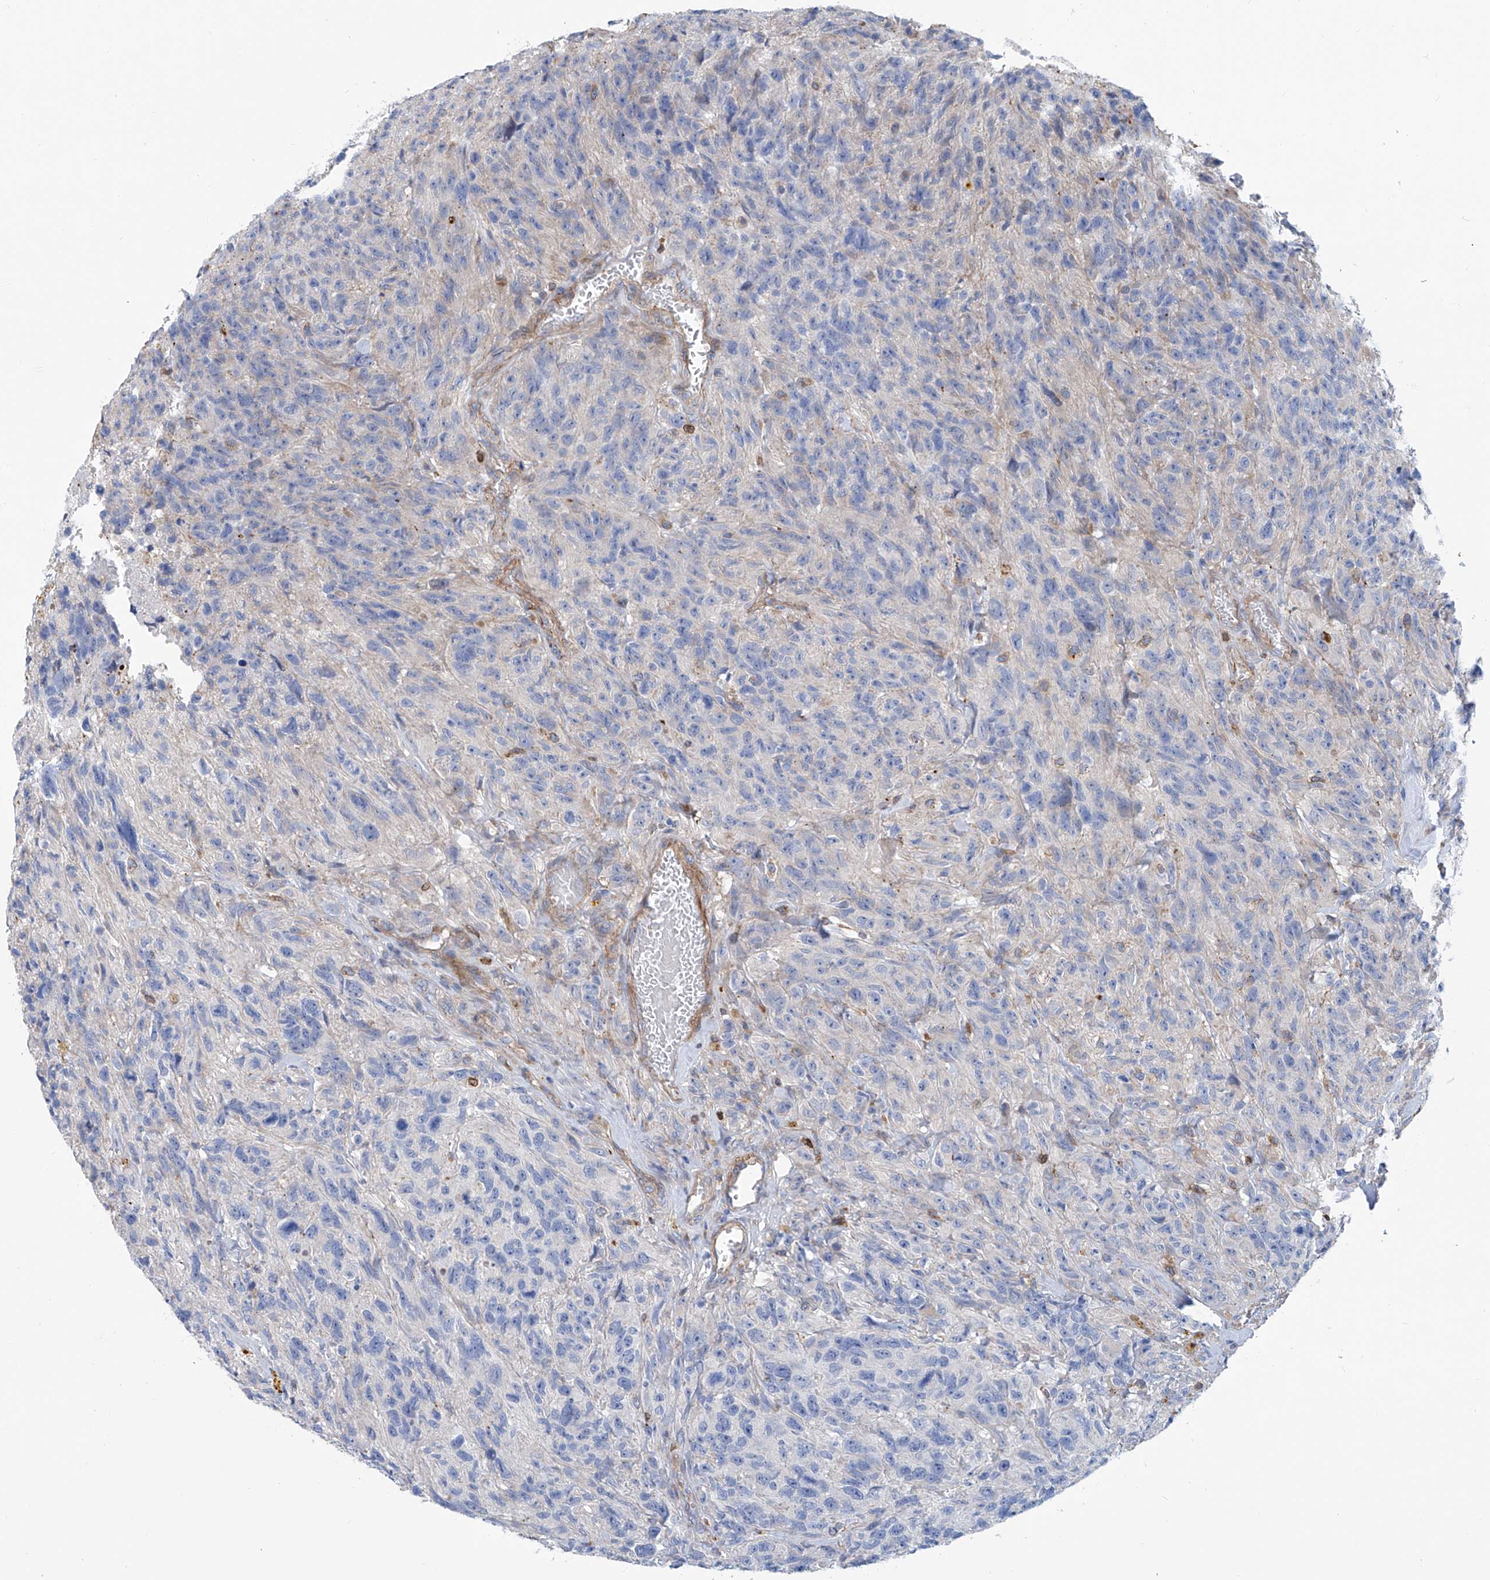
{"staining": {"intensity": "negative", "quantity": "none", "location": "none"}, "tissue": "glioma", "cell_type": "Tumor cells", "image_type": "cancer", "snomed": [{"axis": "morphology", "description": "Glioma, malignant, High grade"}, {"axis": "topography", "description": "Brain"}], "caption": "Immunohistochemistry (IHC) image of human malignant glioma (high-grade) stained for a protein (brown), which displays no expression in tumor cells.", "gene": "TNN", "patient": {"sex": "male", "age": 69}}